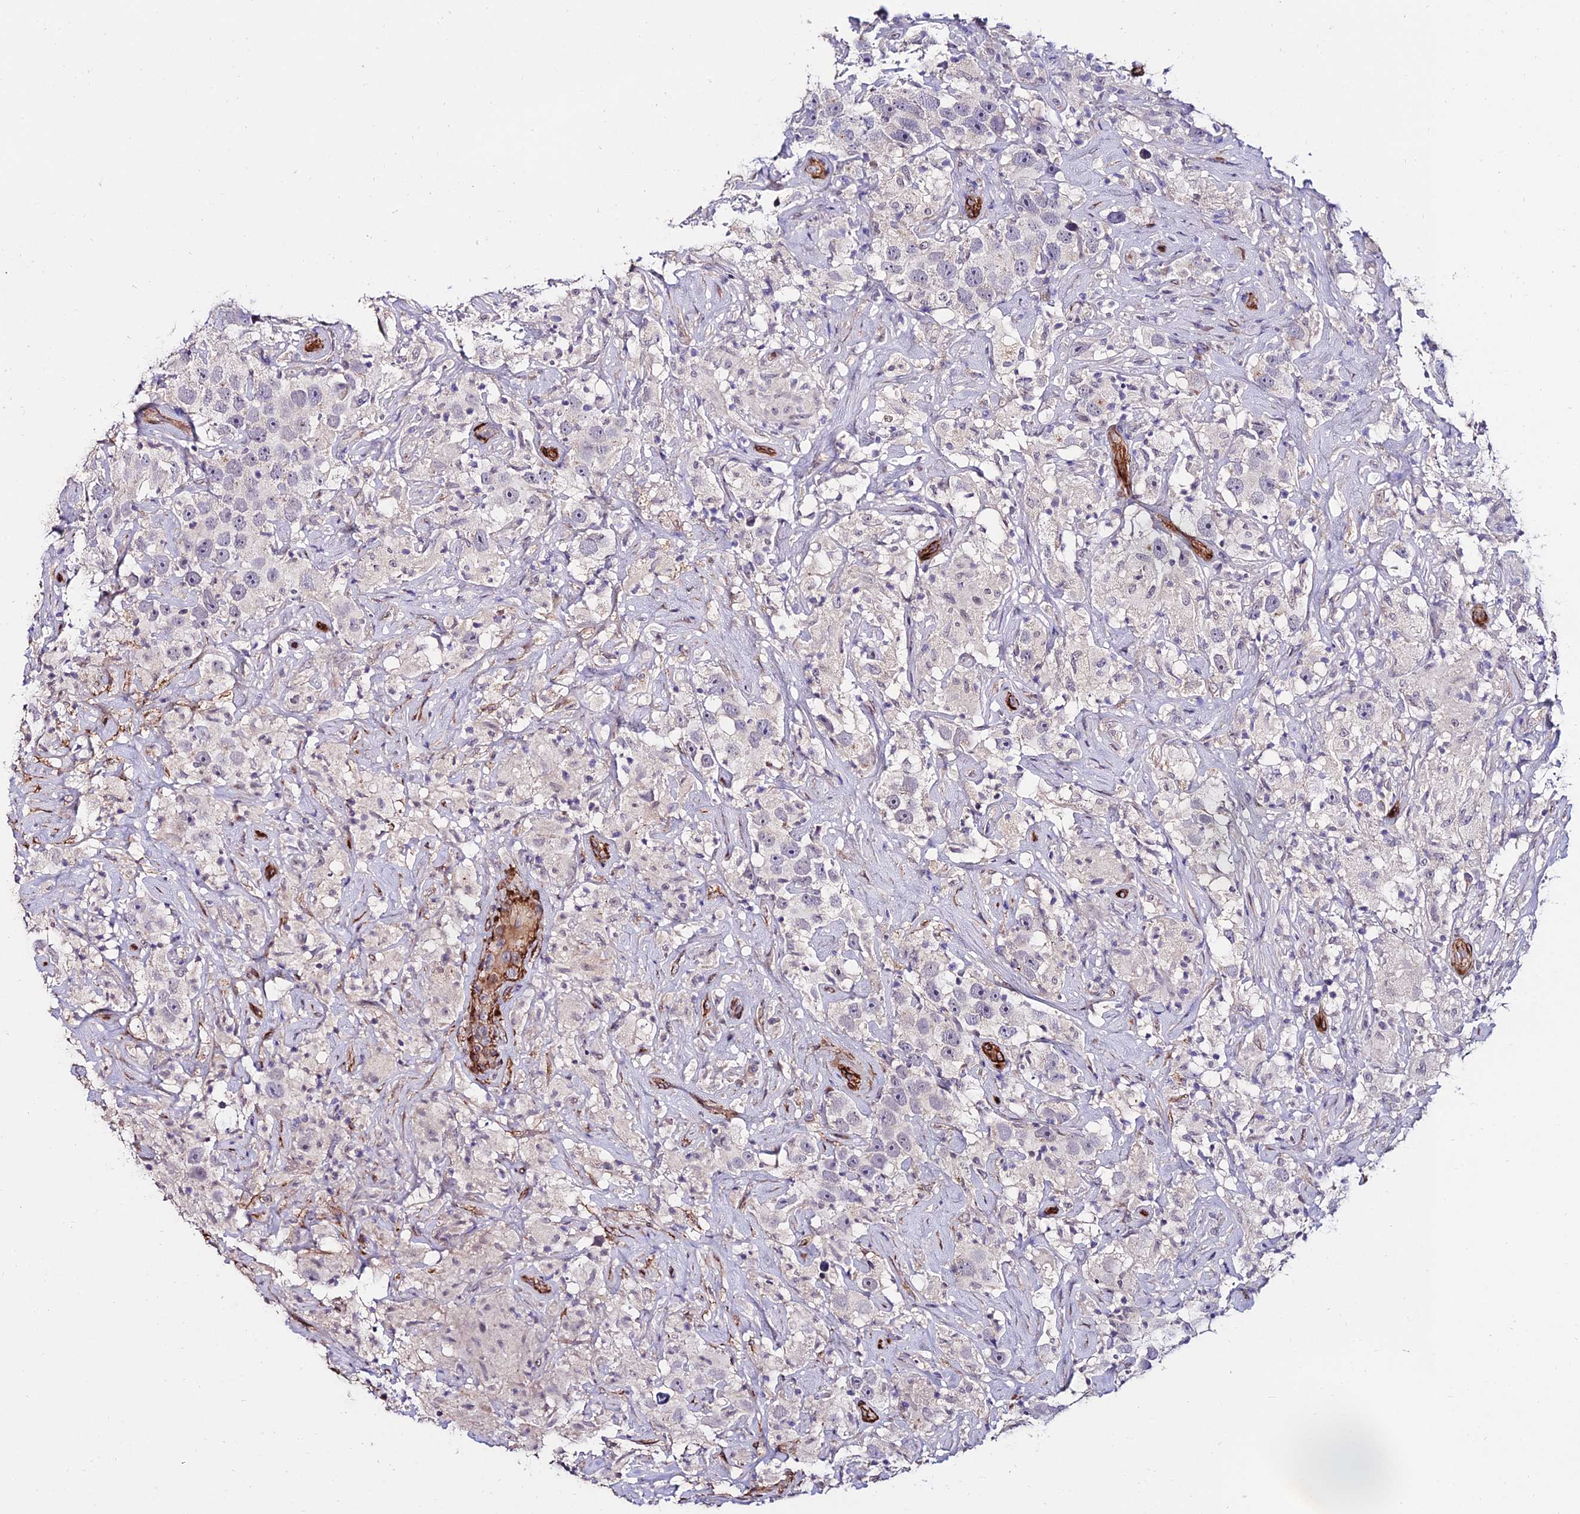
{"staining": {"intensity": "negative", "quantity": "none", "location": "none"}, "tissue": "testis cancer", "cell_type": "Tumor cells", "image_type": "cancer", "snomed": [{"axis": "morphology", "description": "Seminoma, NOS"}, {"axis": "topography", "description": "Testis"}], "caption": "Tumor cells show no significant protein positivity in seminoma (testis).", "gene": "ALDH3B2", "patient": {"sex": "male", "age": 49}}